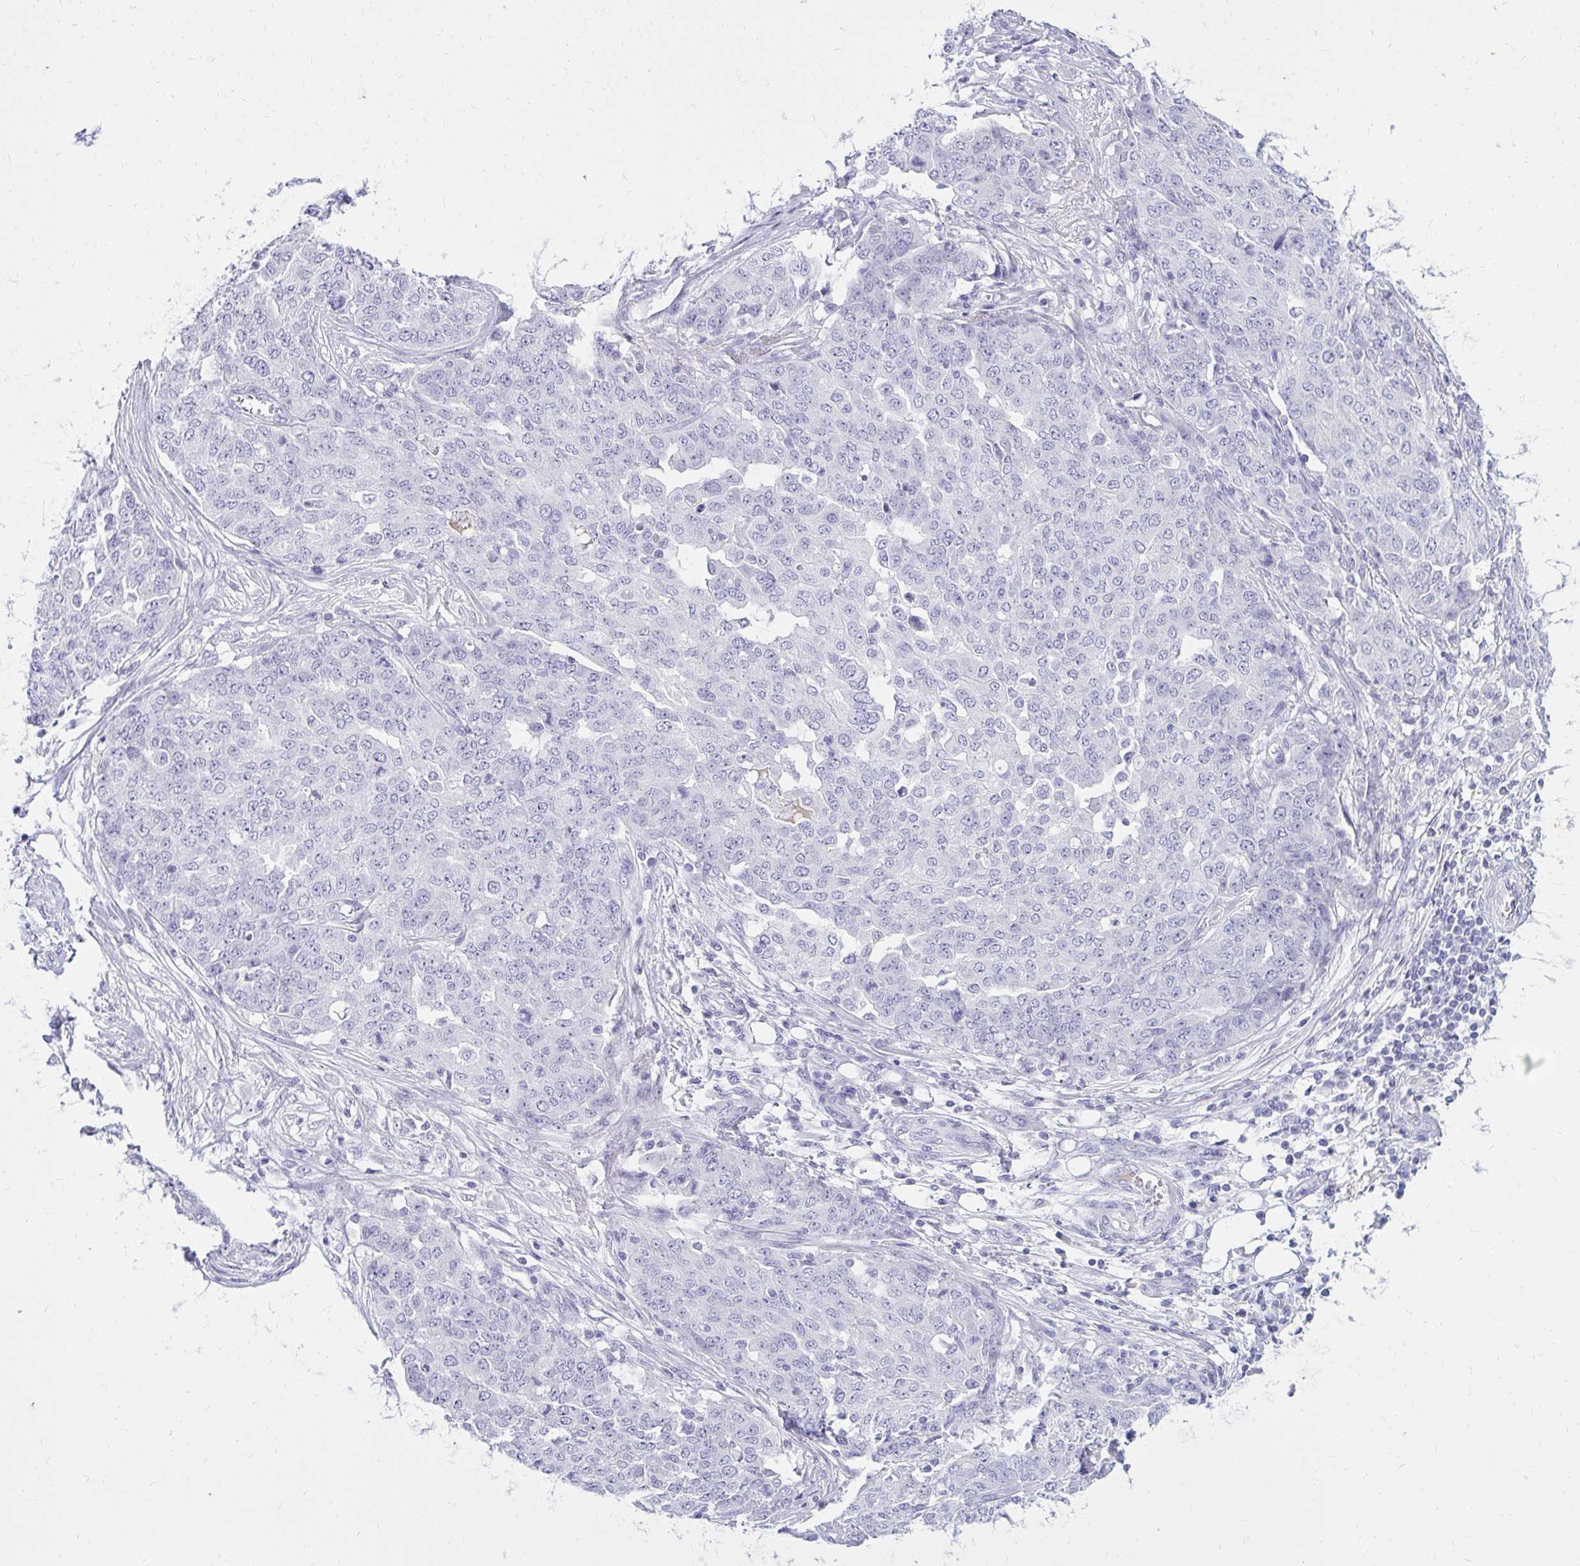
{"staining": {"intensity": "negative", "quantity": "none", "location": "none"}, "tissue": "ovarian cancer", "cell_type": "Tumor cells", "image_type": "cancer", "snomed": [{"axis": "morphology", "description": "Cystadenocarcinoma, serous, NOS"}, {"axis": "topography", "description": "Soft tissue"}, {"axis": "topography", "description": "Ovary"}], "caption": "An immunohistochemistry (IHC) image of serous cystadenocarcinoma (ovarian) is shown. There is no staining in tumor cells of serous cystadenocarcinoma (ovarian).", "gene": "NANOGNB", "patient": {"sex": "female", "age": 57}}